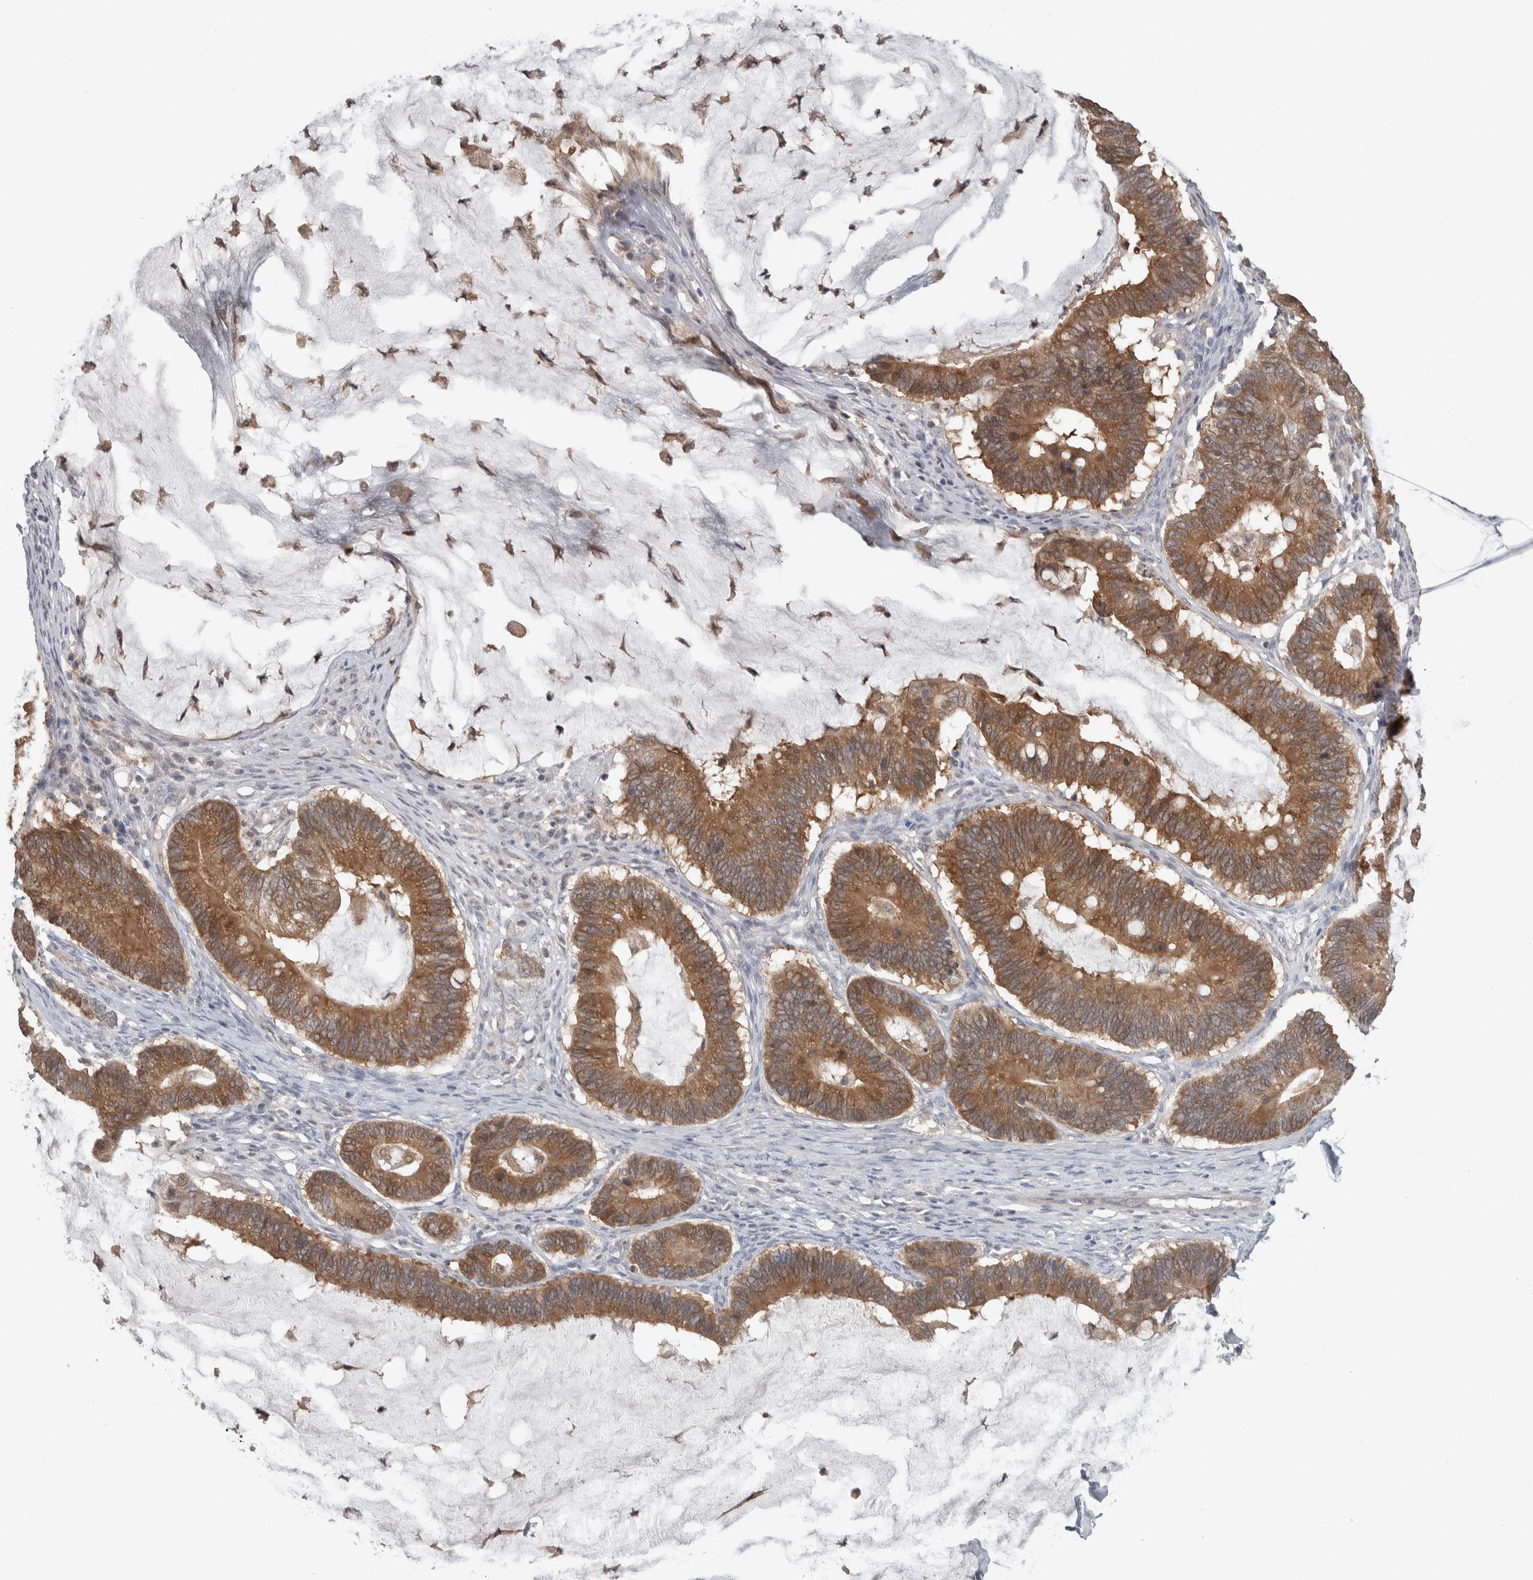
{"staining": {"intensity": "moderate", "quantity": "25%-75%", "location": "cytoplasmic/membranous"}, "tissue": "ovarian cancer", "cell_type": "Tumor cells", "image_type": "cancer", "snomed": [{"axis": "morphology", "description": "Cystadenocarcinoma, mucinous, NOS"}, {"axis": "topography", "description": "Ovary"}], "caption": "This micrograph reveals immunohistochemistry (IHC) staining of human ovarian cancer (mucinous cystadenocarcinoma), with medium moderate cytoplasmic/membranous positivity in approximately 25%-75% of tumor cells.", "gene": "HTATIP2", "patient": {"sex": "female", "age": 61}}